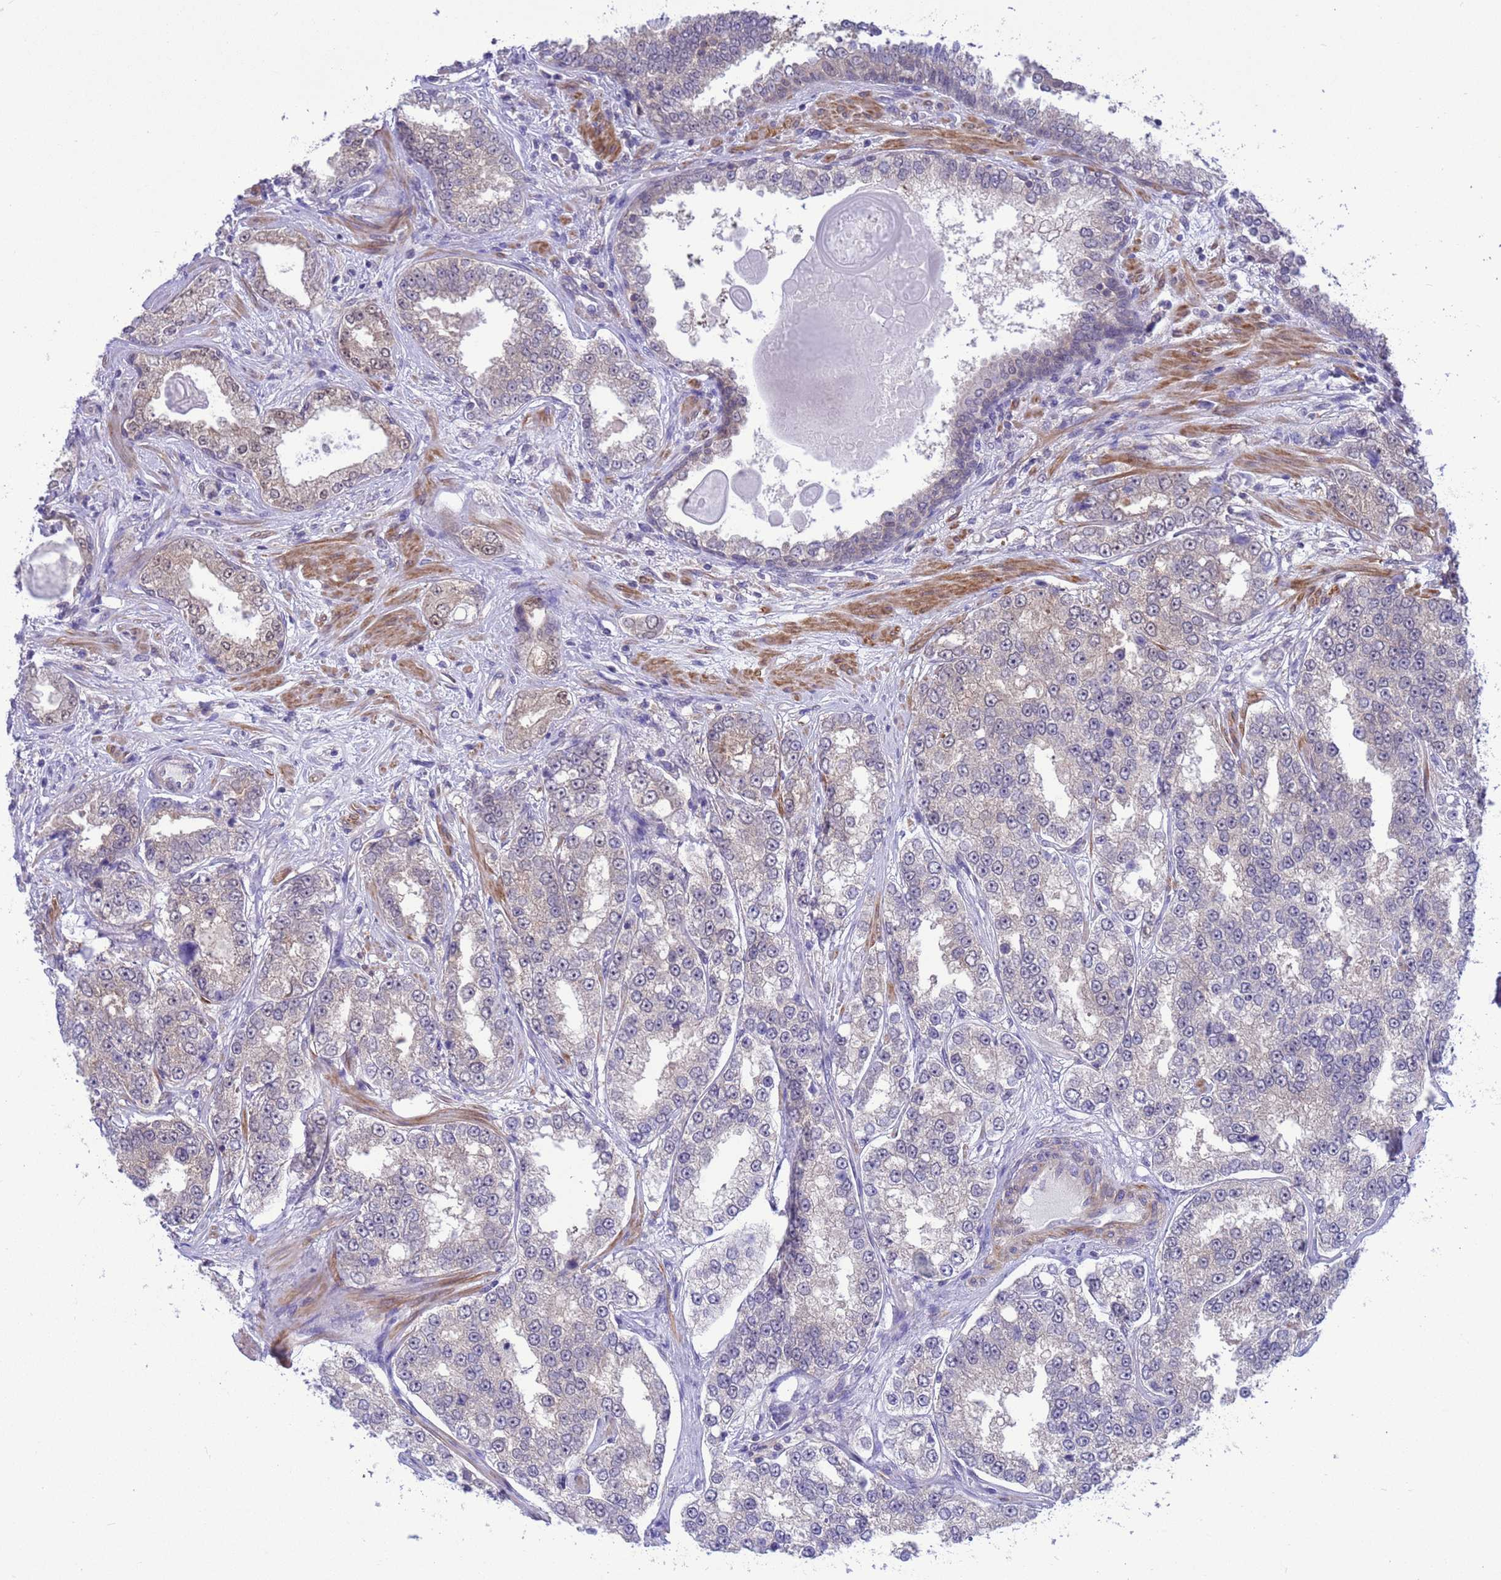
{"staining": {"intensity": "negative", "quantity": "none", "location": "none"}, "tissue": "prostate cancer", "cell_type": "Tumor cells", "image_type": "cancer", "snomed": [{"axis": "morphology", "description": "Normal tissue, NOS"}, {"axis": "morphology", "description": "Adenocarcinoma, High grade"}, {"axis": "topography", "description": "Prostate"}], "caption": "The immunohistochemistry histopathology image has no significant staining in tumor cells of prostate high-grade adenocarcinoma tissue.", "gene": "ZNF461", "patient": {"sex": "male", "age": 83}}